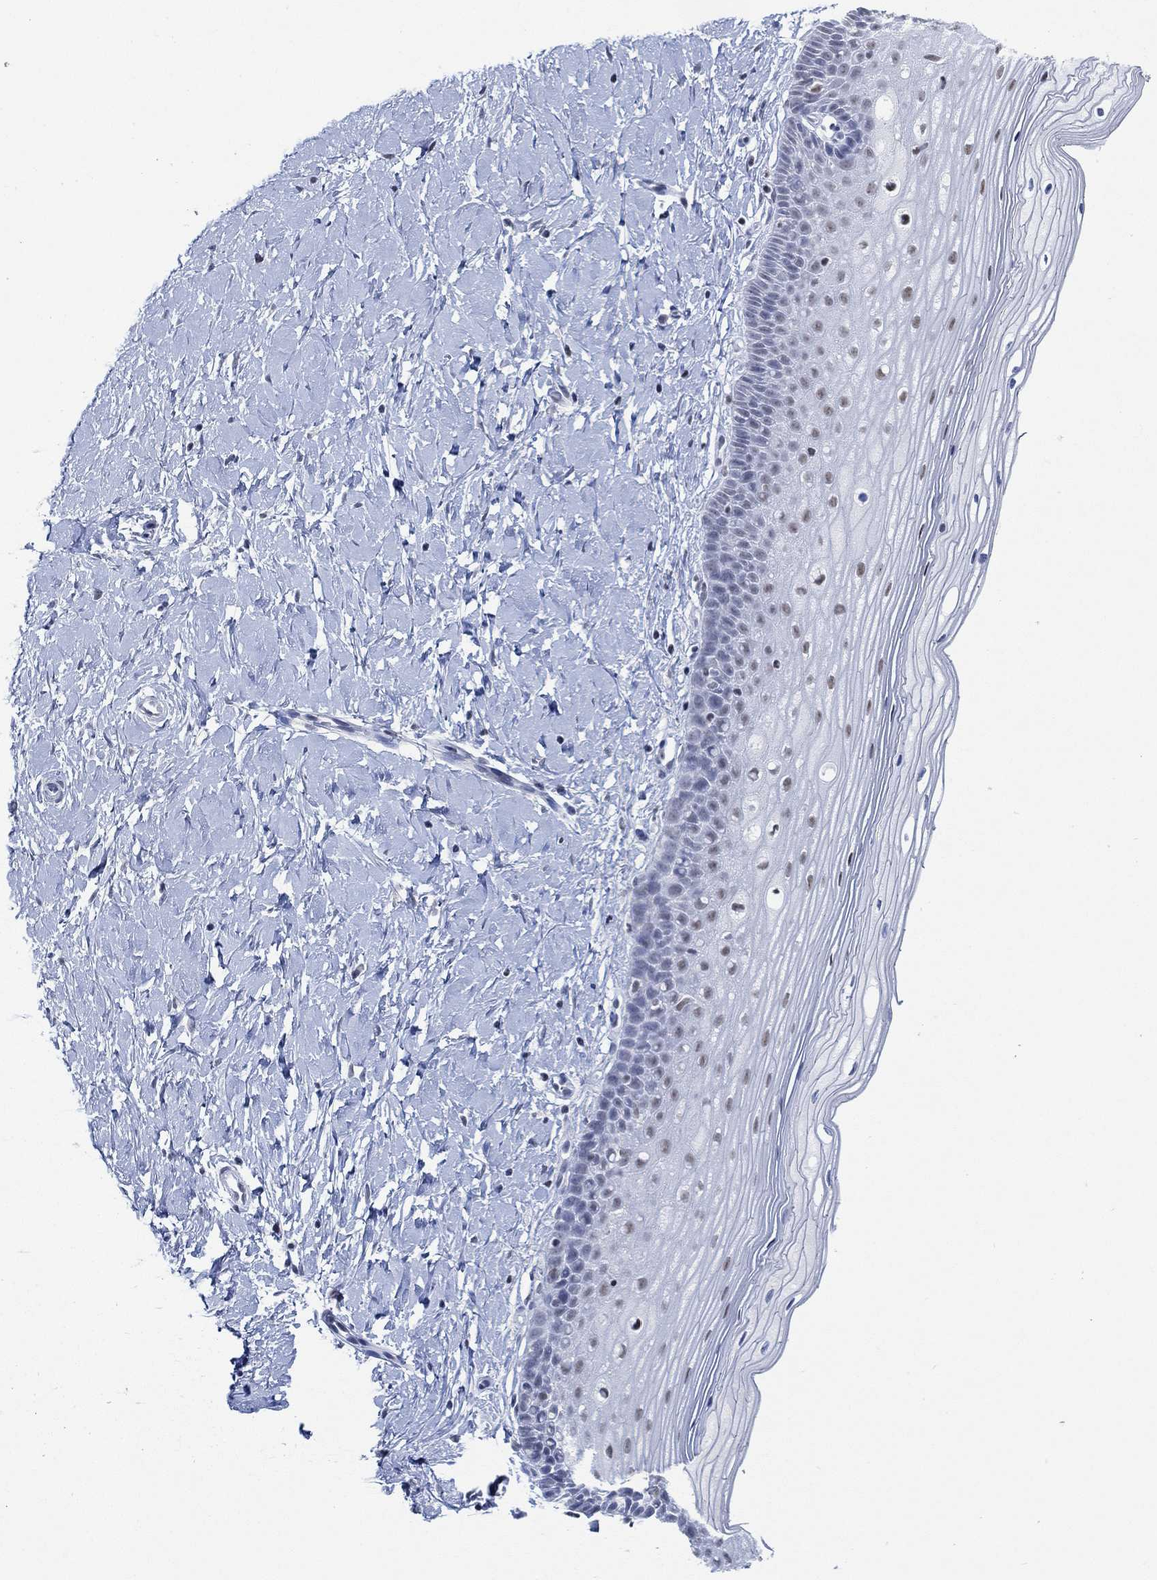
{"staining": {"intensity": "negative", "quantity": "none", "location": "none"}, "tissue": "cervix", "cell_type": "Glandular cells", "image_type": "normal", "snomed": [{"axis": "morphology", "description": "Normal tissue, NOS"}, {"axis": "topography", "description": "Cervix"}], "caption": "Immunohistochemistry (IHC) photomicrograph of normal cervix: cervix stained with DAB (3,3'-diaminobenzidine) demonstrates no significant protein expression in glandular cells. (DAB (3,3'-diaminobenzidine) IHC with hematoxylin counter stain).", "gene": "PPP1R17", "patient": {"sex": "female", "age": 37}}